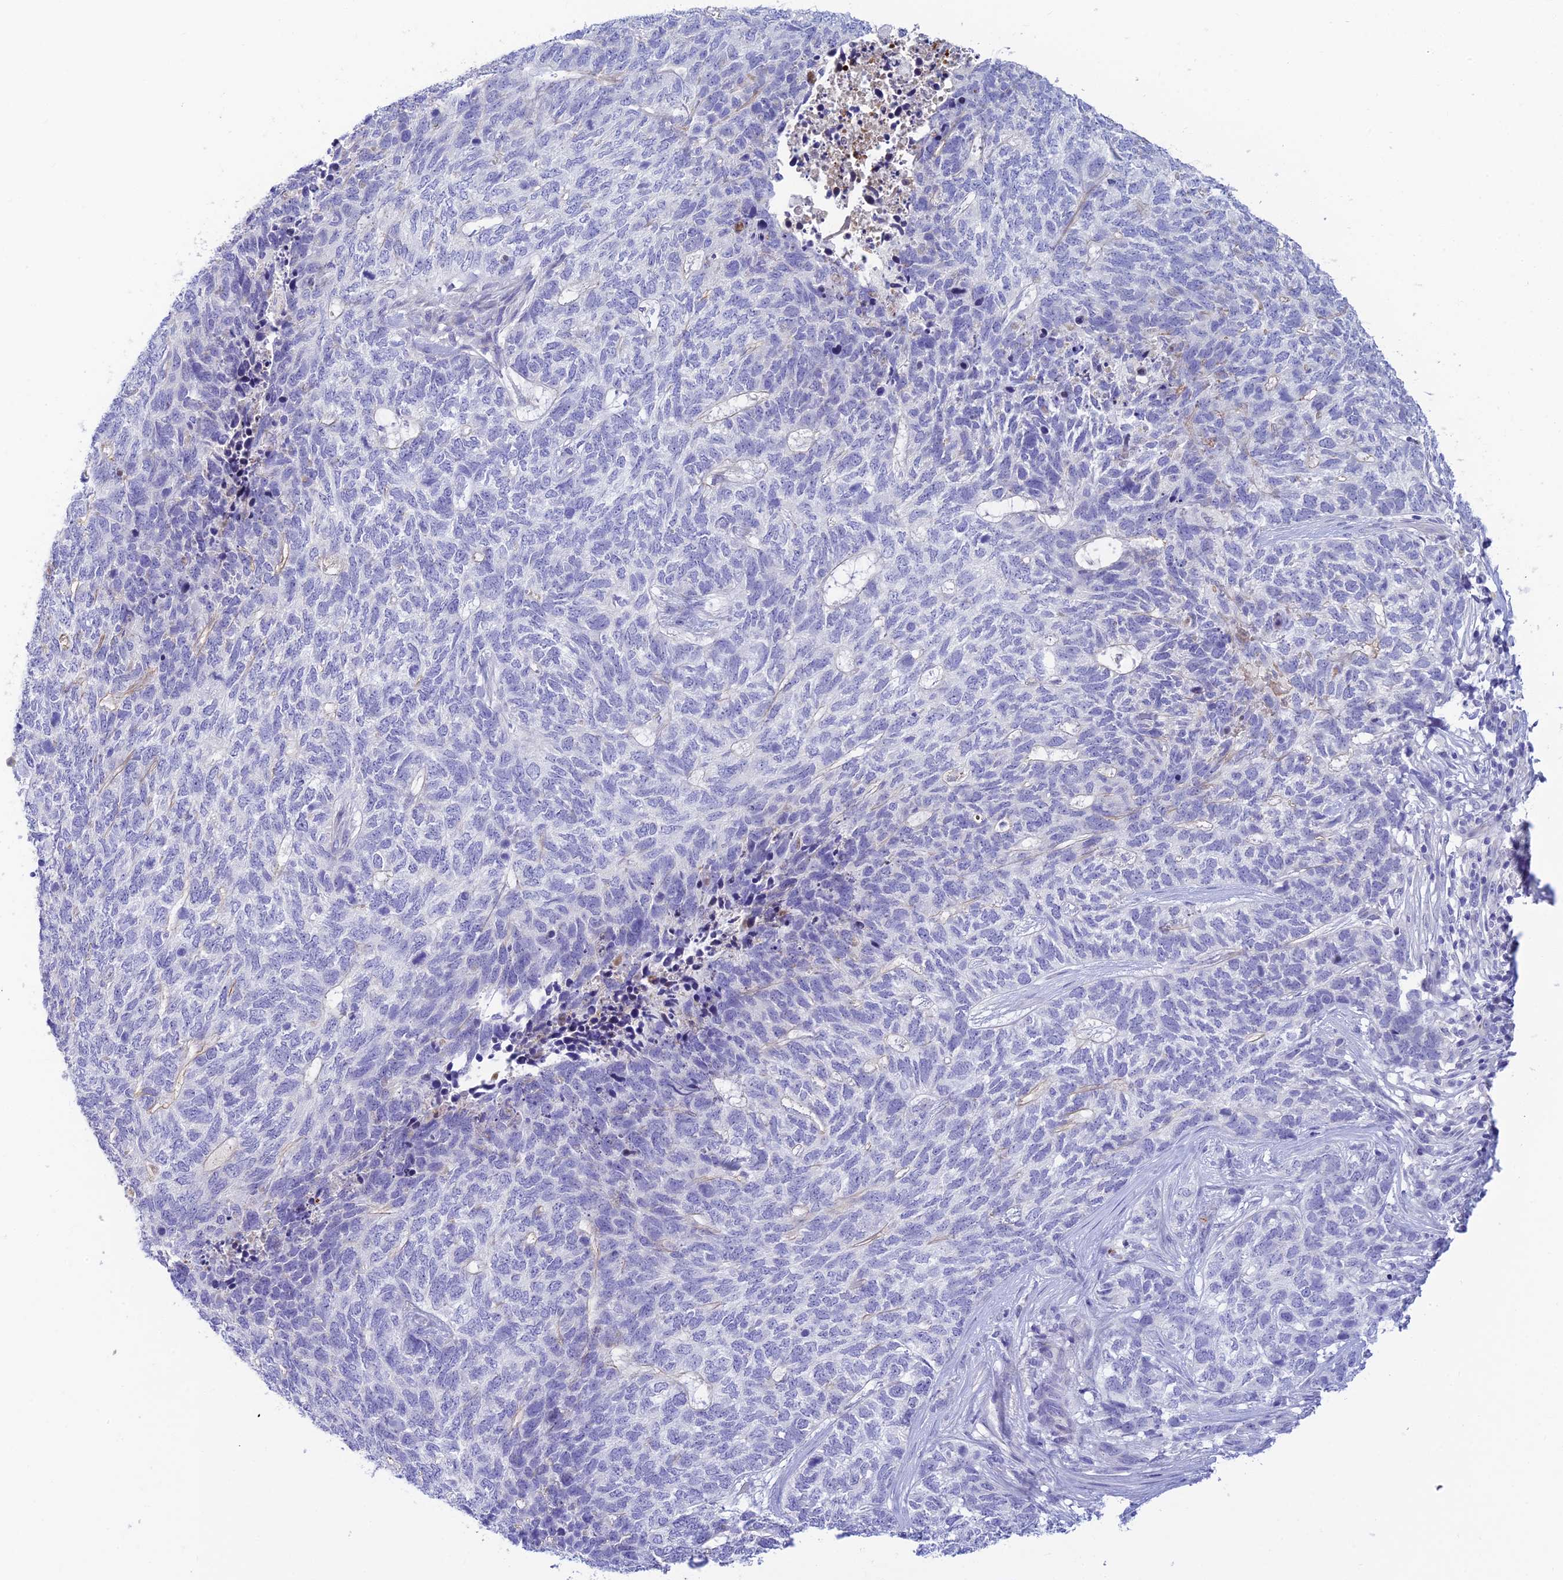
{"staining": {"intensity": "negative", "quantity": "none", "location": "none"}, "tissue": "skin cancer", "cell_type": "Tumor cells", "image_type": "cancer", "snomed": [{"axis": "morphology", "description": "Basal cell carcinoma"}, {"axis": "topography", "description": "Skin"}], "caption": "Basal cell carcinoma (skin) was stained to show a protein in brown. There is no significant expression in tumor cells.", "gene": "INTS13", "patient": {"sex": "female", "age": 65}}